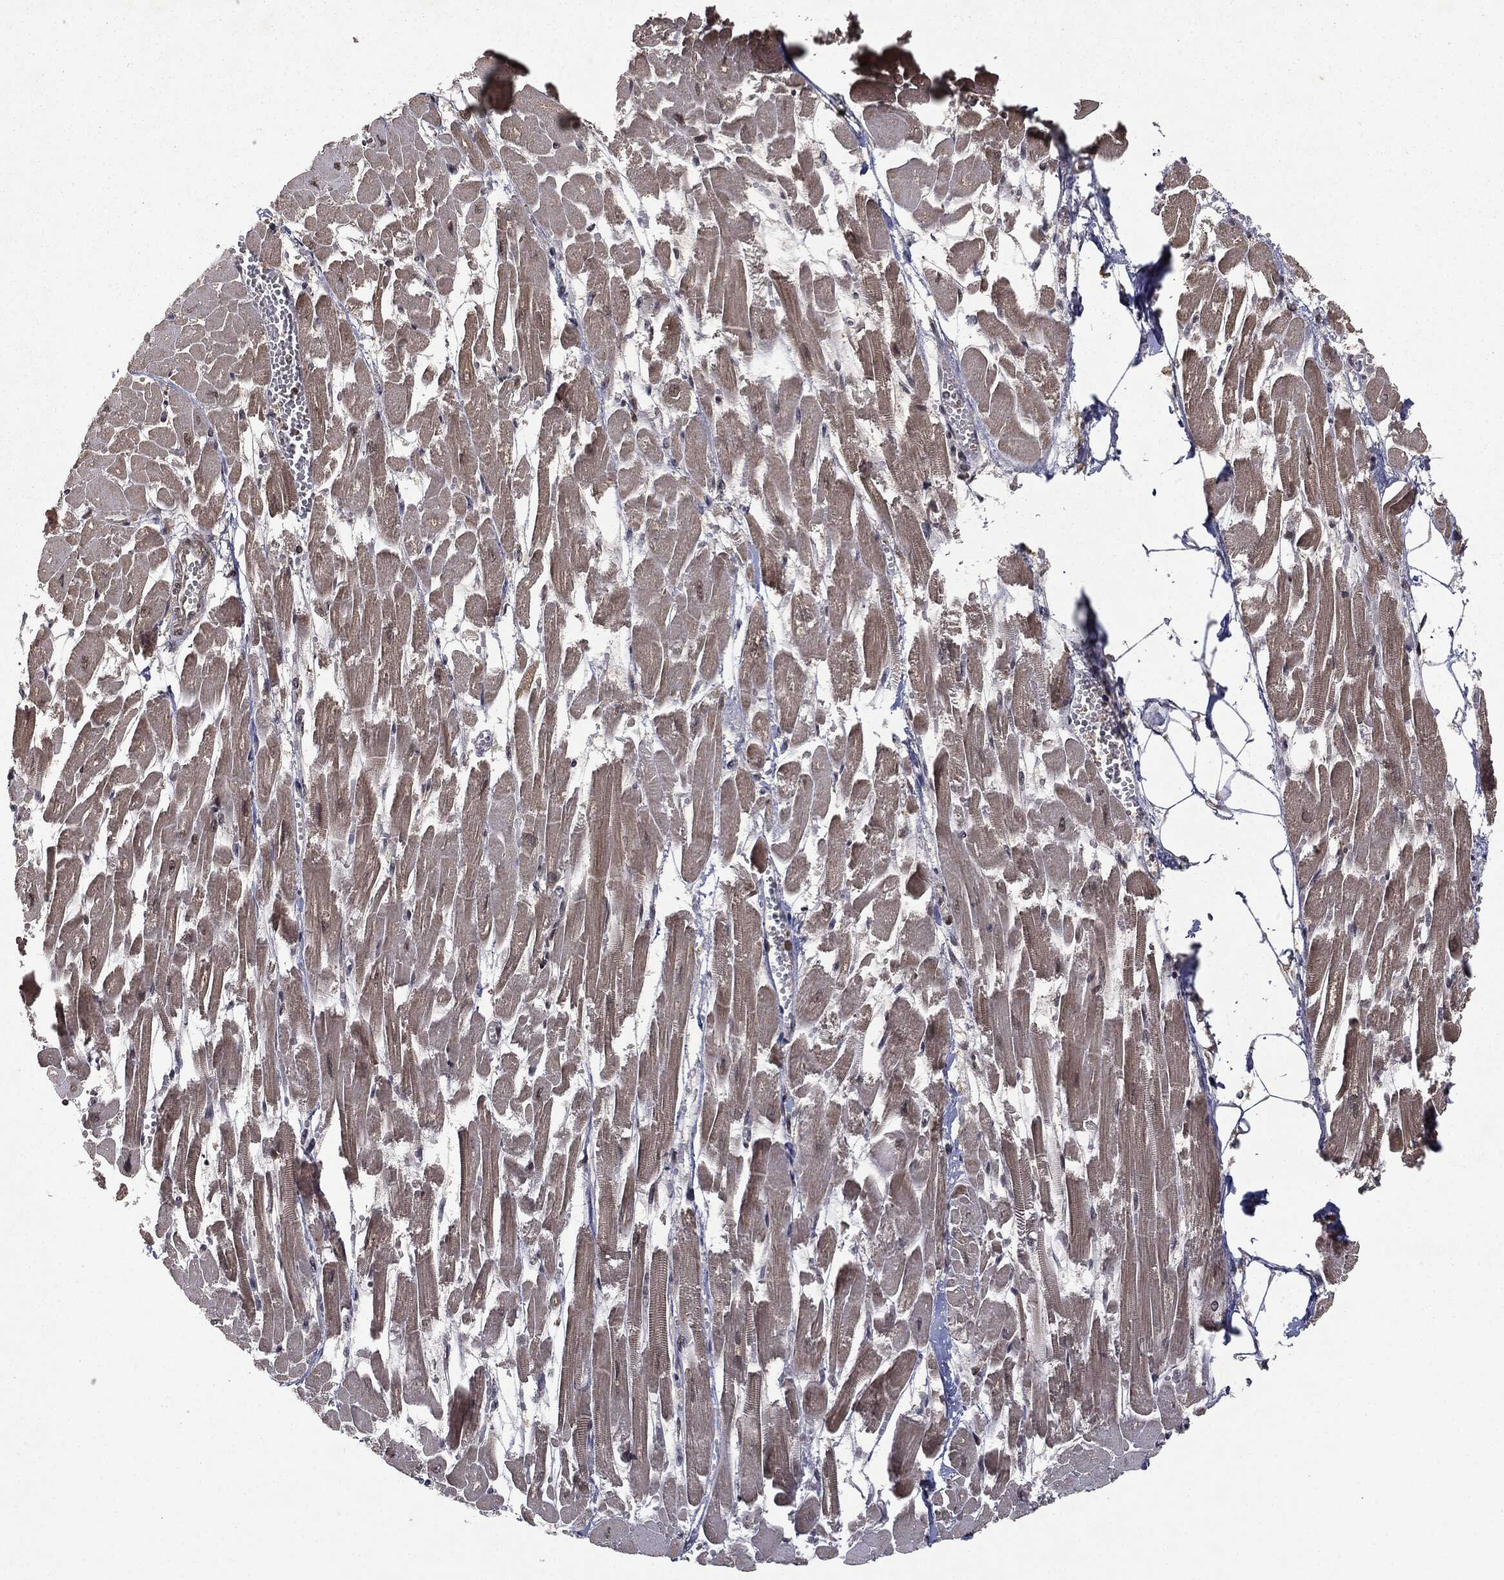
{"staining": {"intensity": "weak", "quantity": "25%-75%", "location": "cytoplasmic/membranous"}, "tissue": "heart muscle", "cell_type": "Cardiomyocytes", "image_type": "normal", "snomed": [{"axis": "morphology", "description": "Normal tissue, NOS"}, {"axis": "topography", "description": "Heart"}], "caption": "Immunohistochemistry (DAB) staining of unremarkable heart muscle reveals weak cytoplasmic/membranous protein positivity in about 25%-75% of cardiomyocytes.", "gene": "ZNHIT6", "patient": {"sex": "female", "age": 52}}